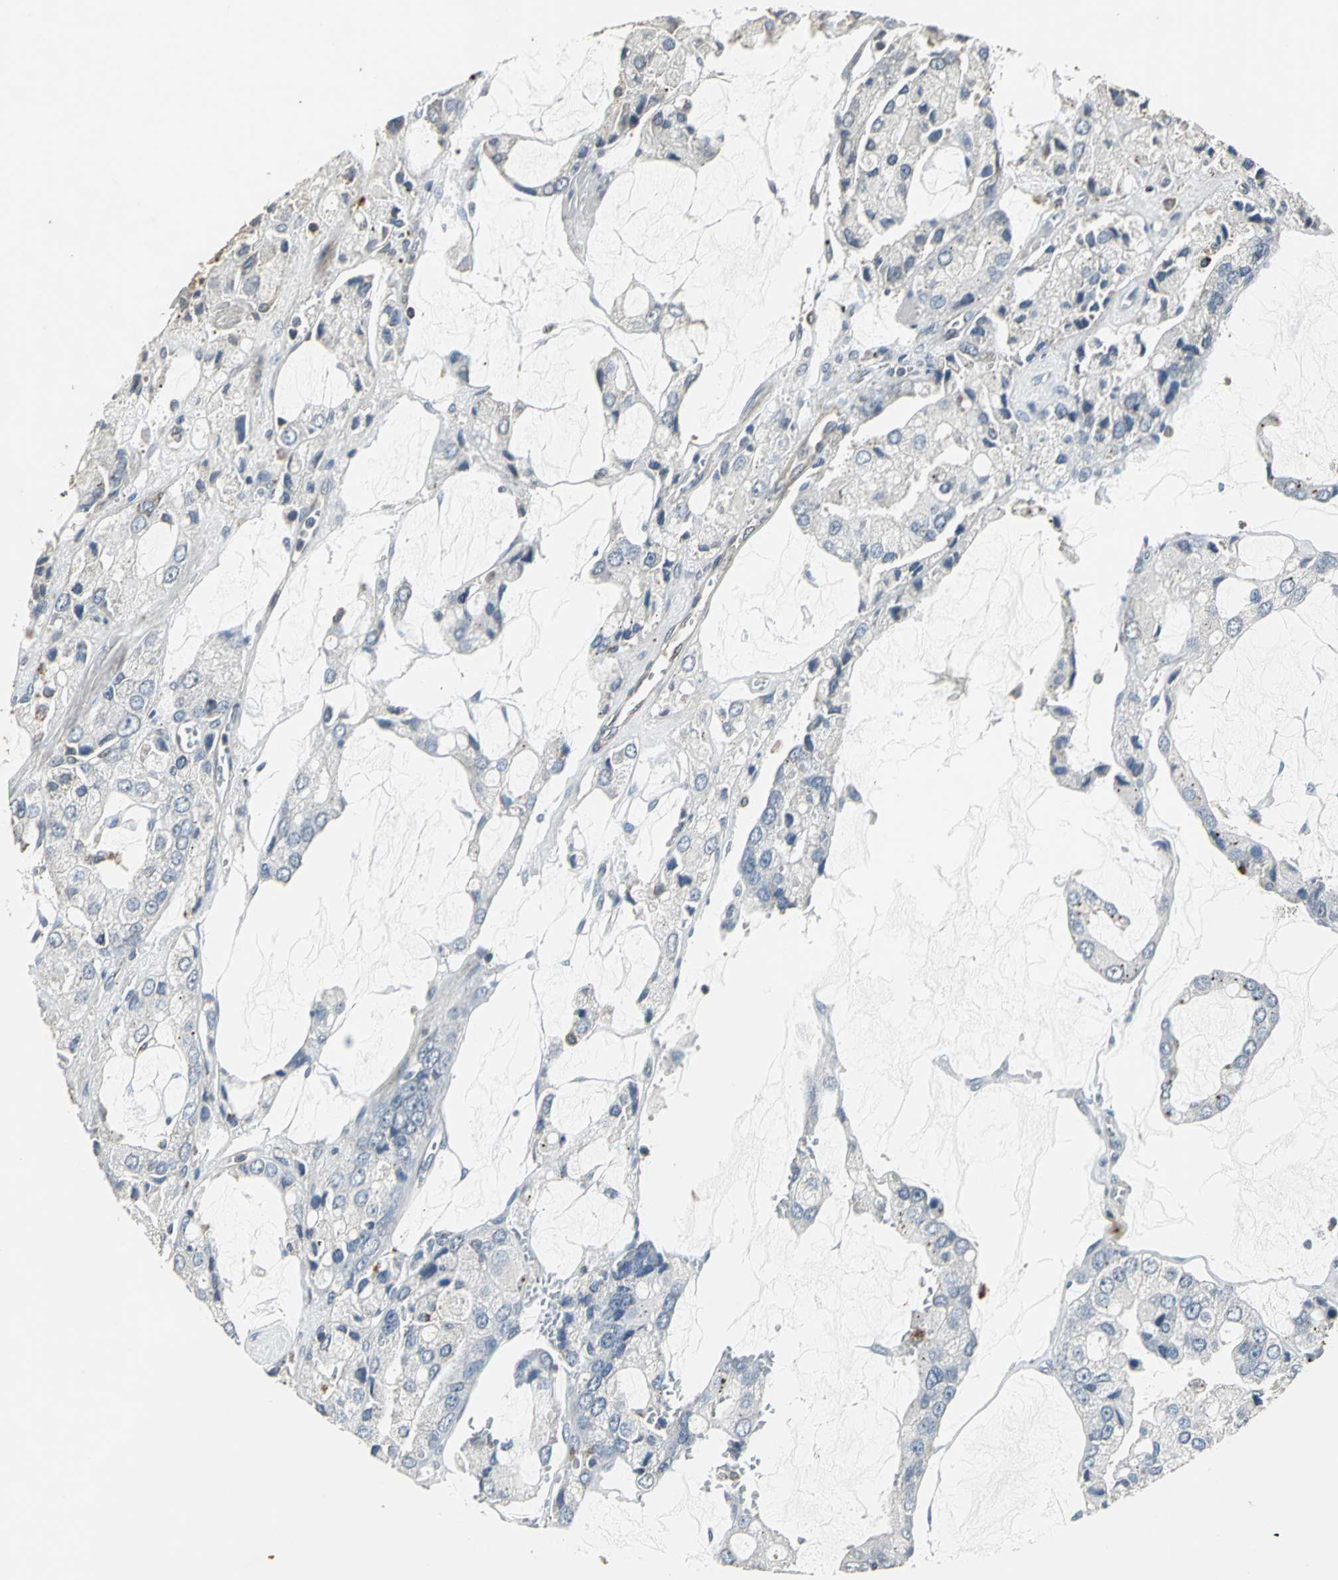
{"staining": {"intensity": "negative", "quantity": "none", "location": "none"}, "tissue": "prostate cancer", "cell_type": "Tumor cells", "image_type": "cancer", "snomed": [{"axis": "morphology", "description": "Adenocarcinoma, High grade"}, {"axis": "topography", "description": "Prostate"}], "caption": "High power microscopy micrograph of an immunohistochemistry photomicrograph of prostate cancer, revealing no significant staining in tumor cells.", "gene": "DNAJB4", "patient": {"sex": "male", "age": 67}}